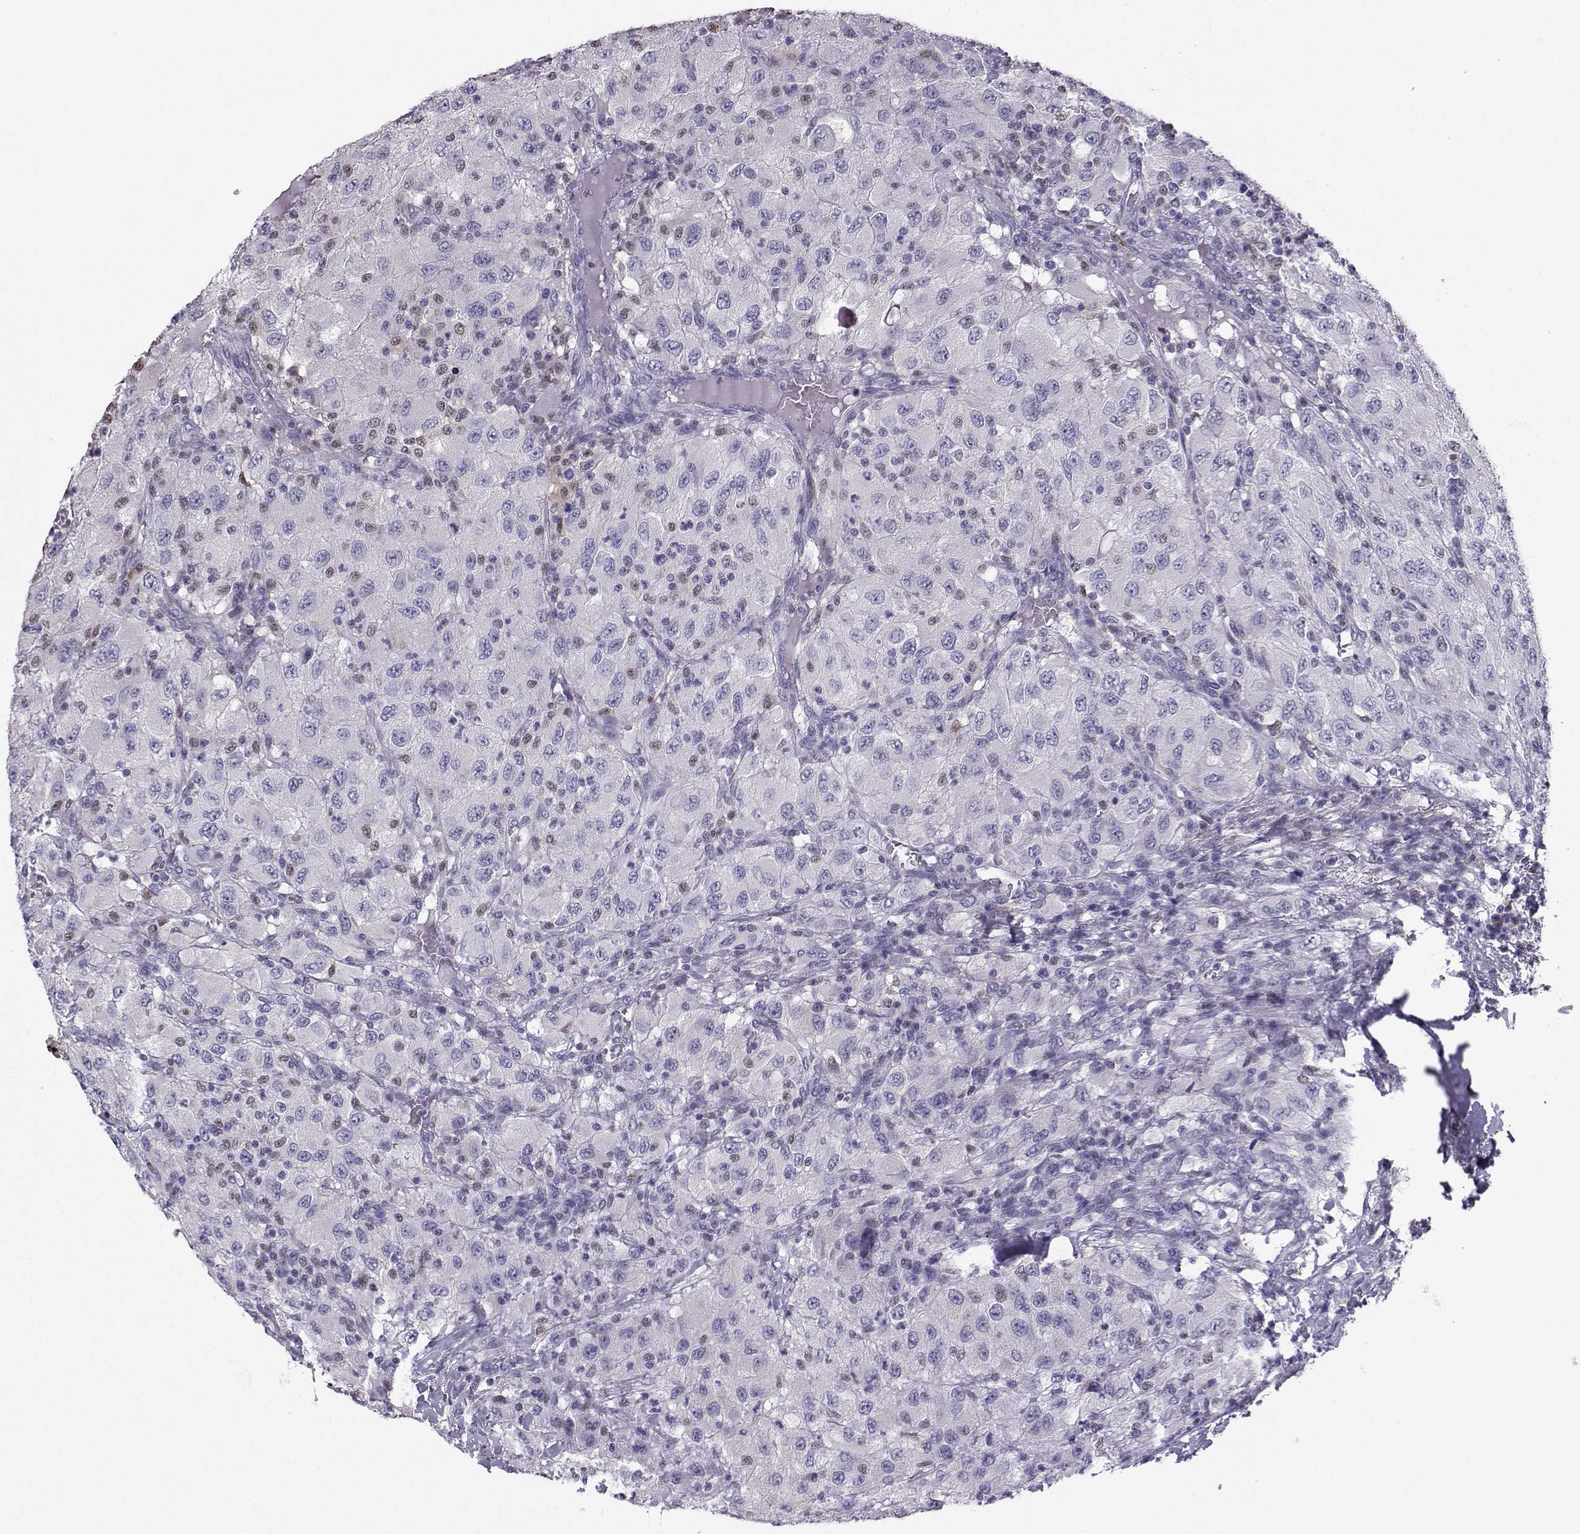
{"staining": {"intensity": "negative", "quantity": "none", "location": "none"}, "tissue": "renal cancer", "cell_type": "Tumor cells", "image_type": "cancer", "snomed": [{"axis": "morphology", "description": "Adenocarcinoma, NOS"}, {"axis": "topography", "description": "Kidney"}], "caption": "Immunohistochemistry photomicrograph of renal cancer (adenocarcinoma) stained for a protein (brown), which demonstrates no staining in tumor cells. (Stains: DAB (3,3'-diaminobenzidine) immunohistochemistry with hematoxylin counter stain, Microscopy: brightfield microscopy at high magnification).", "gene": "DCLK3", "patient": {"sex": "female", "age": 67}}